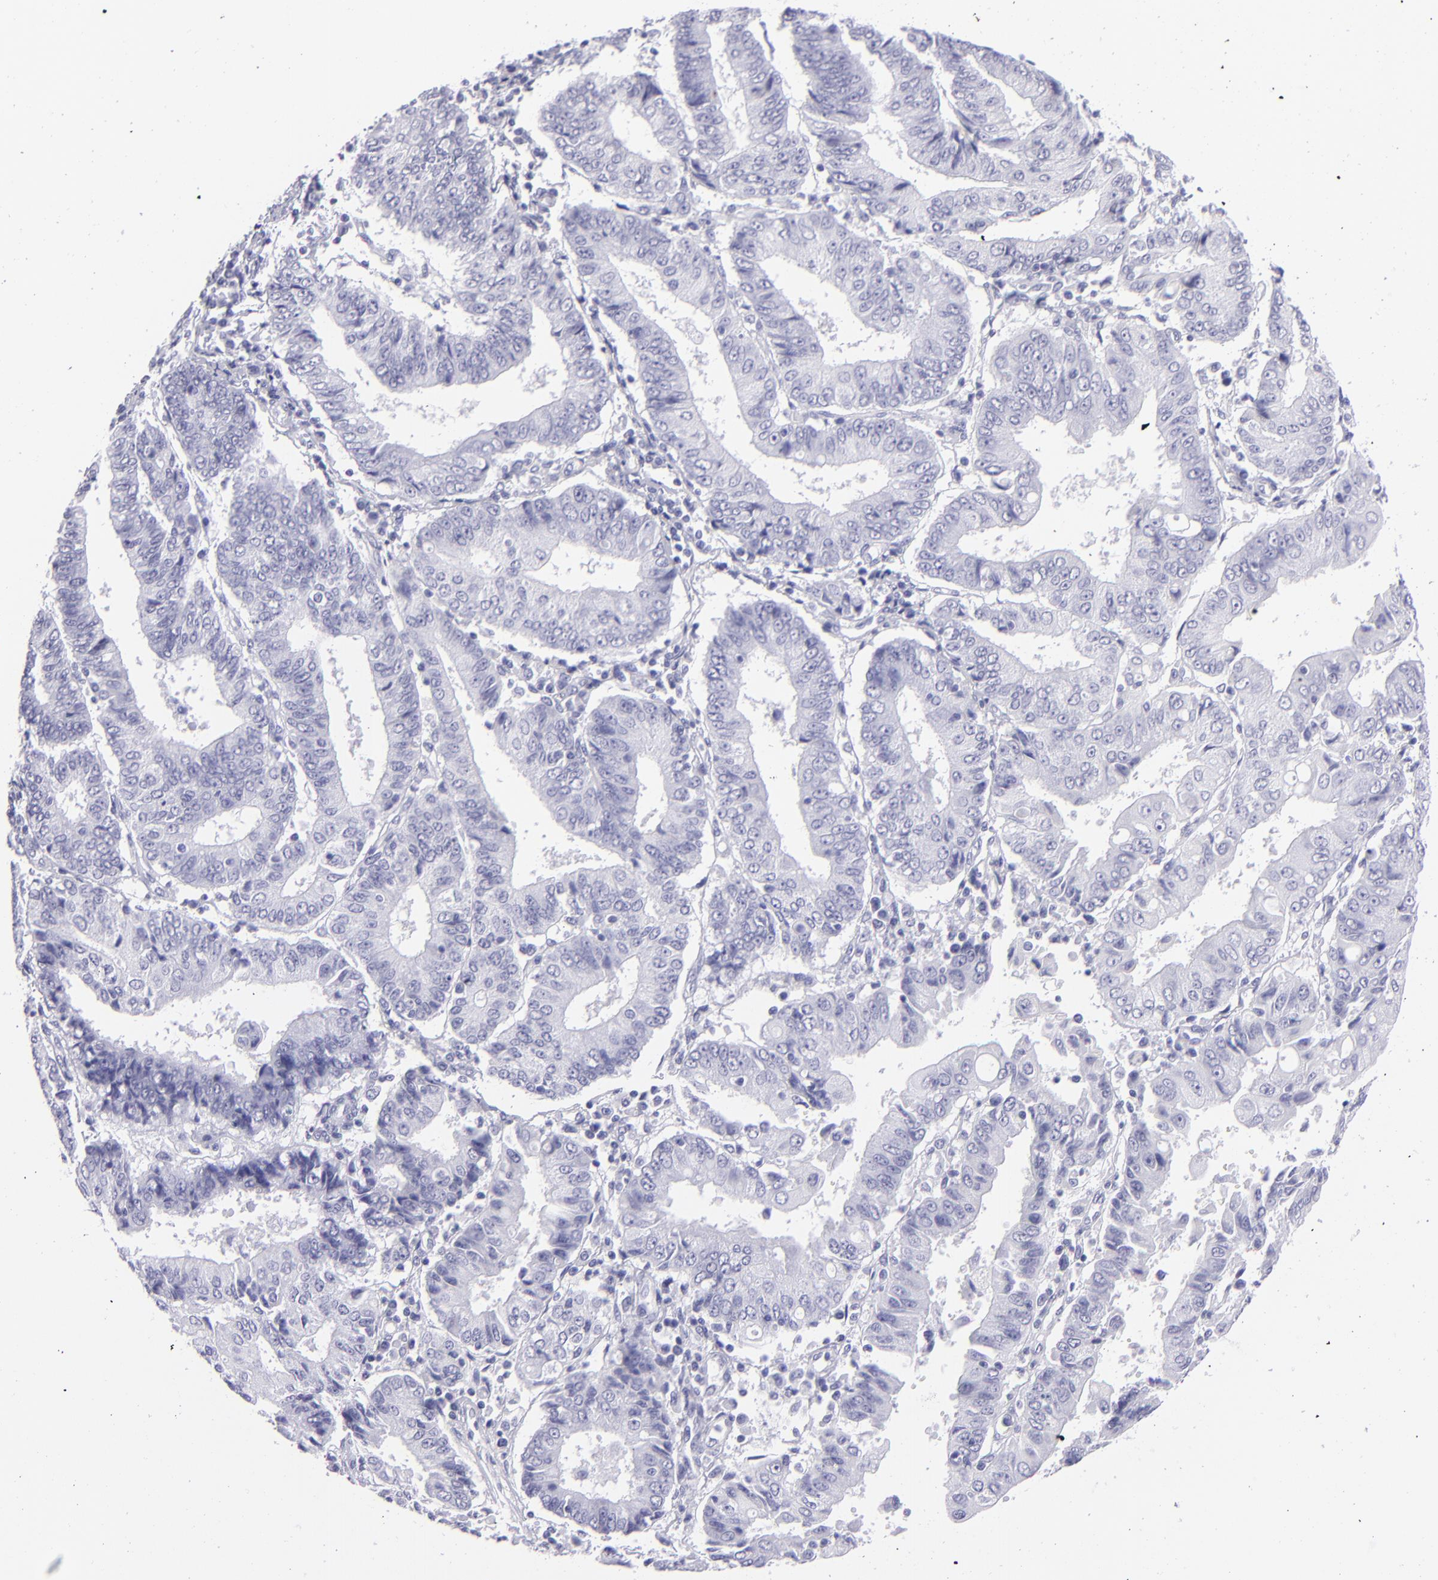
{"staining": {"intensity": "negative", "quantity": "none", "location": "none"}, "tissue": "endometrial cancer", "cell_type": "Tumor cells", "image_type": "cancer", "snomed": [{"axis": "morphology", "description": "Adenocarcinoma, NOS"}, {"axis": "topography", "description": "Endometrium"}], "caption": "Protein analysis of adenocarcinoma (endometrial) reveals no significant staining in tumor cells.", "gene": "PVALB", "patient": {"sex": "female", "age": 75}}